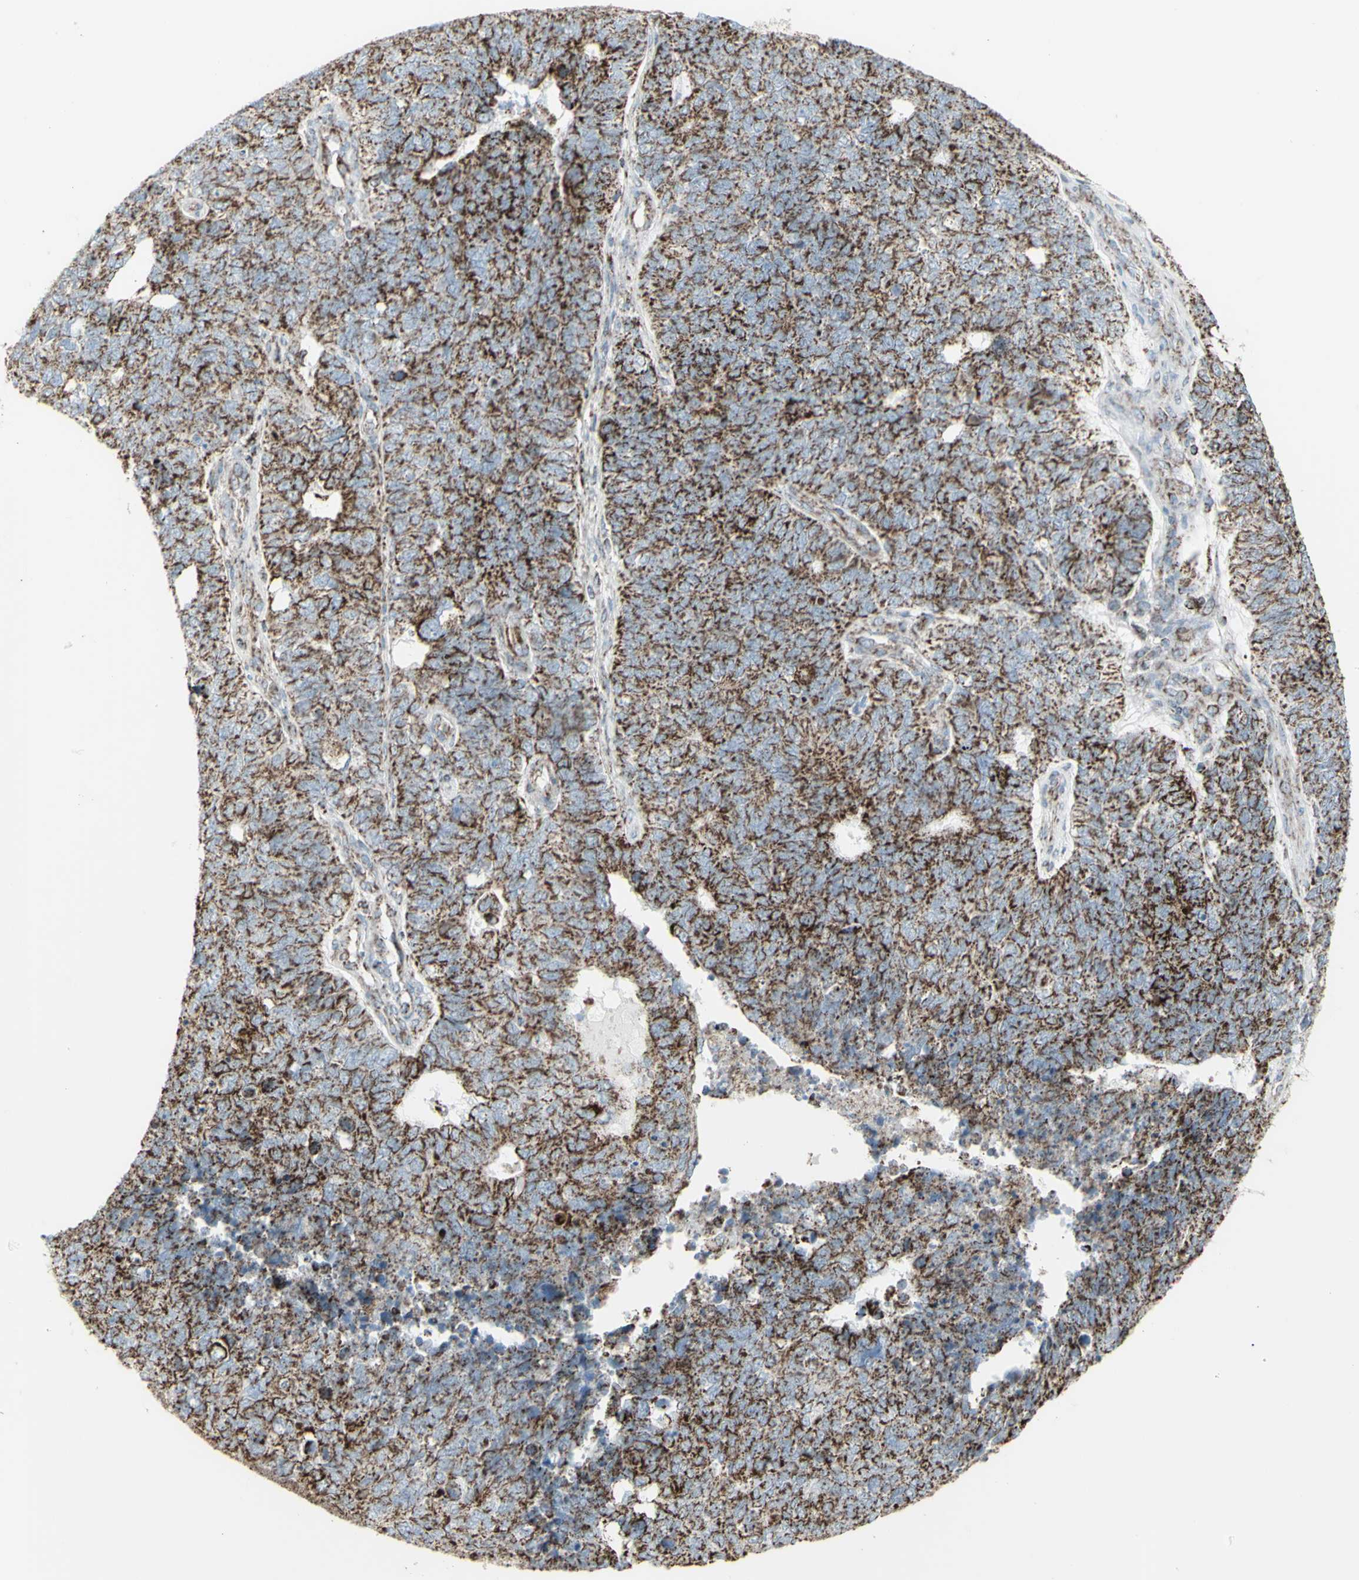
{"staining": {"intensity": "strong", "quantity": ">75%", "location": "cytoplasmic/membranous"}, "tissue": "cervical cancer", "cell_type": "Tumor cells", "image_type": "cancer", "snomed": [{"axis": "morphology", "description": "Squamous cell carcinoma, NOS"}, {"axis": "topography", "description": "Cervix"}], "caption": "Immunohistochemistry (DAB (3,3'-diaminobenzidine)) staining of human cervical squamous cell carcinoma displays strong cytoplasmic/membranous protein expression in about >75% of tumor cells. (DAB IHC, brown staining for protein, blue staining for nuclei).", "gene": "PLGRKT", "patient": {"sex": "female", "age": 63}}